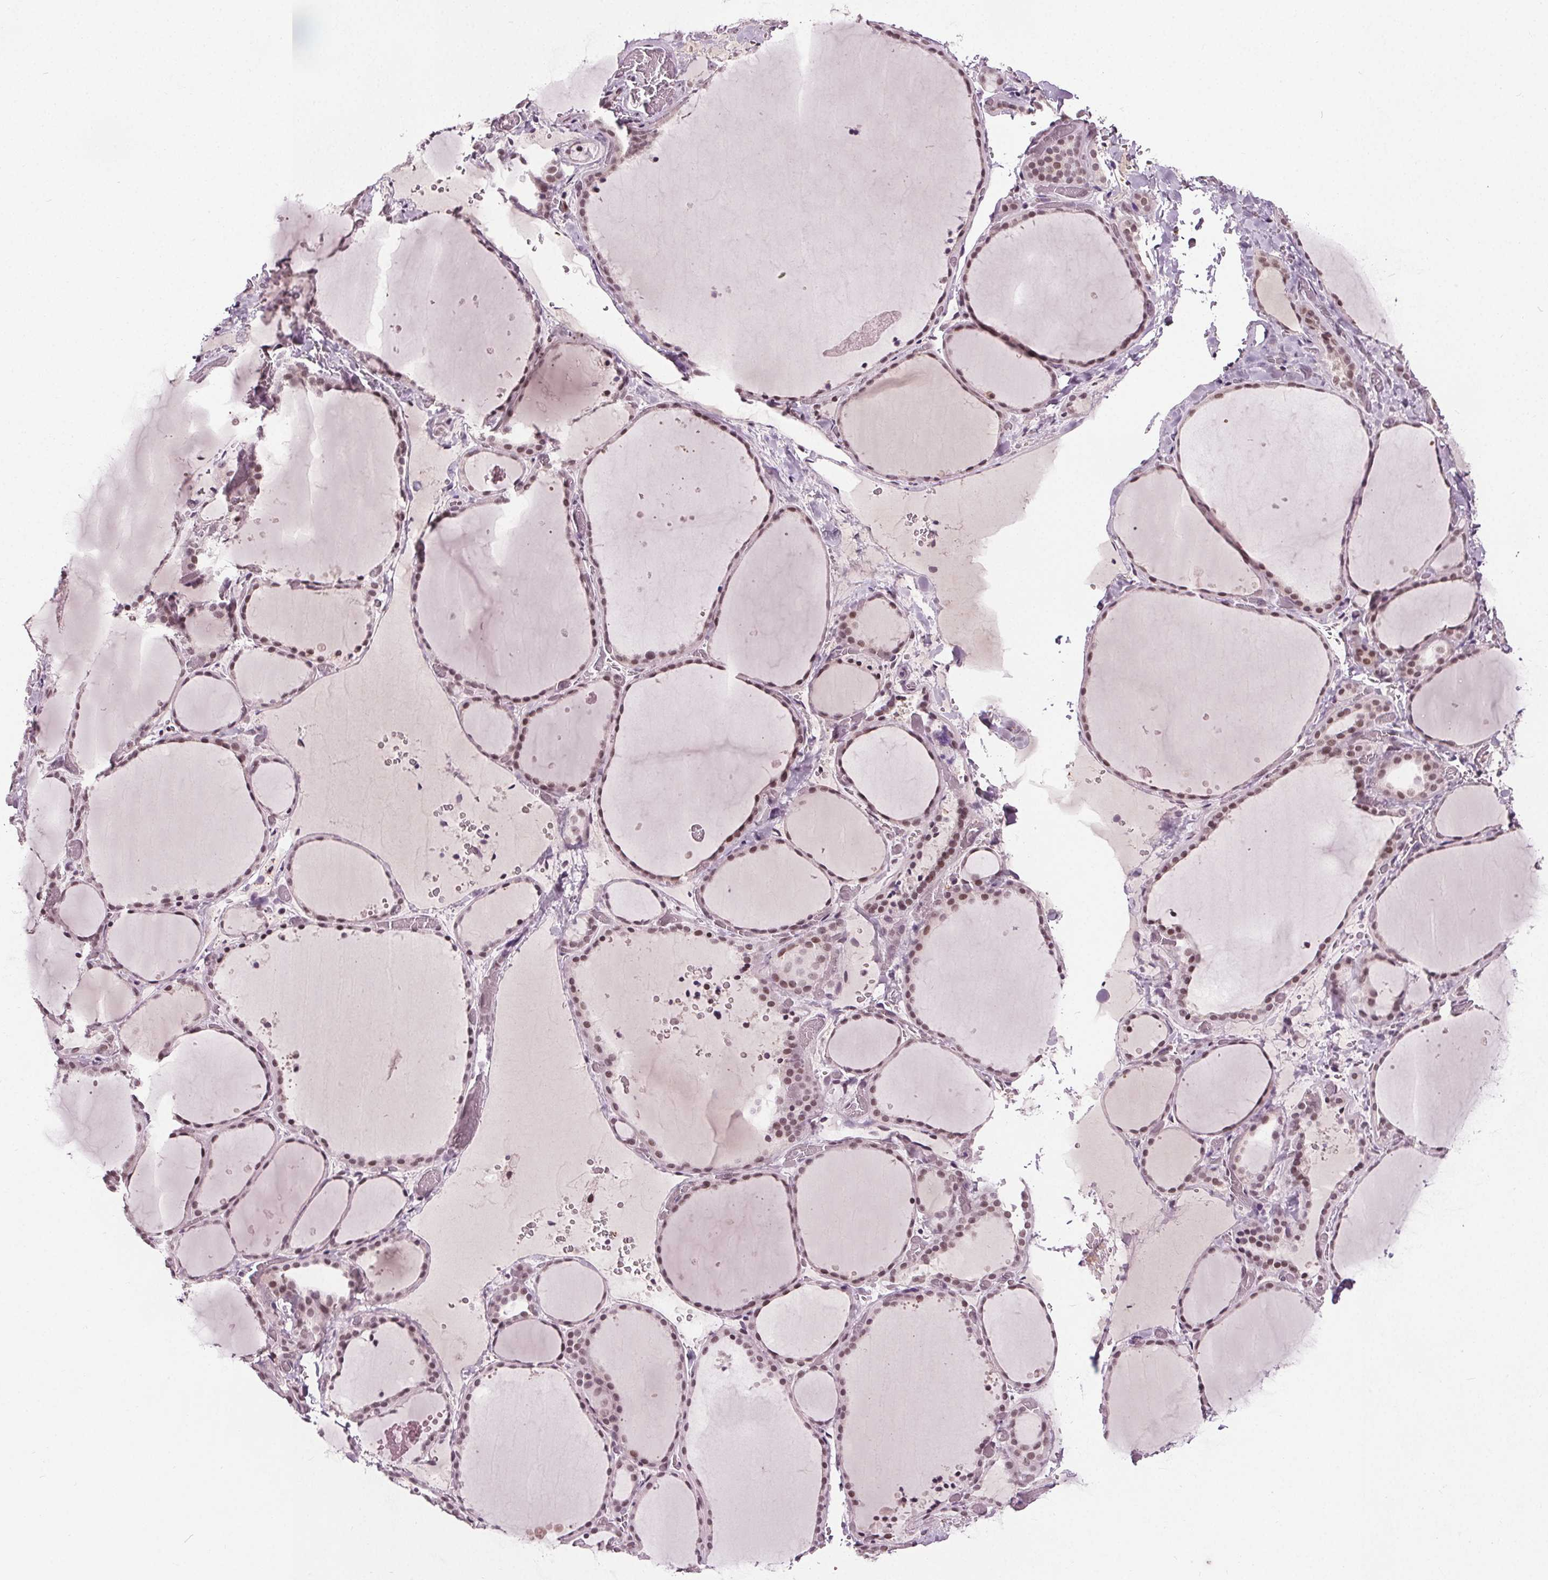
{"staining": {"intensity": "moderate", "quantity": "25%-75%", "location": "nuclear"}, "tissue": "thyroid gland", "cell_type": "Glandular cells", "image_type": "normal", "snomed": [{"axis": "morphology", "description": "Normal tissue, NOS"}, {"axis": "topography", "description": "Thyroid gland"}], "caption": "IHC (DAB (3,3'-diaminobenzidine)) staining of normal thyroid gland demonstrates moderate nuclear protein positivity in about 25%-75% of glandular cells. The staining was performed using DAB (3,3'-diaminobenzidine), with brown indicating positive protein expression. Nuclei are stained blue with hematoxylin.", "gene": "IWS1", "patient": {"sex": "female", "age": 36}}